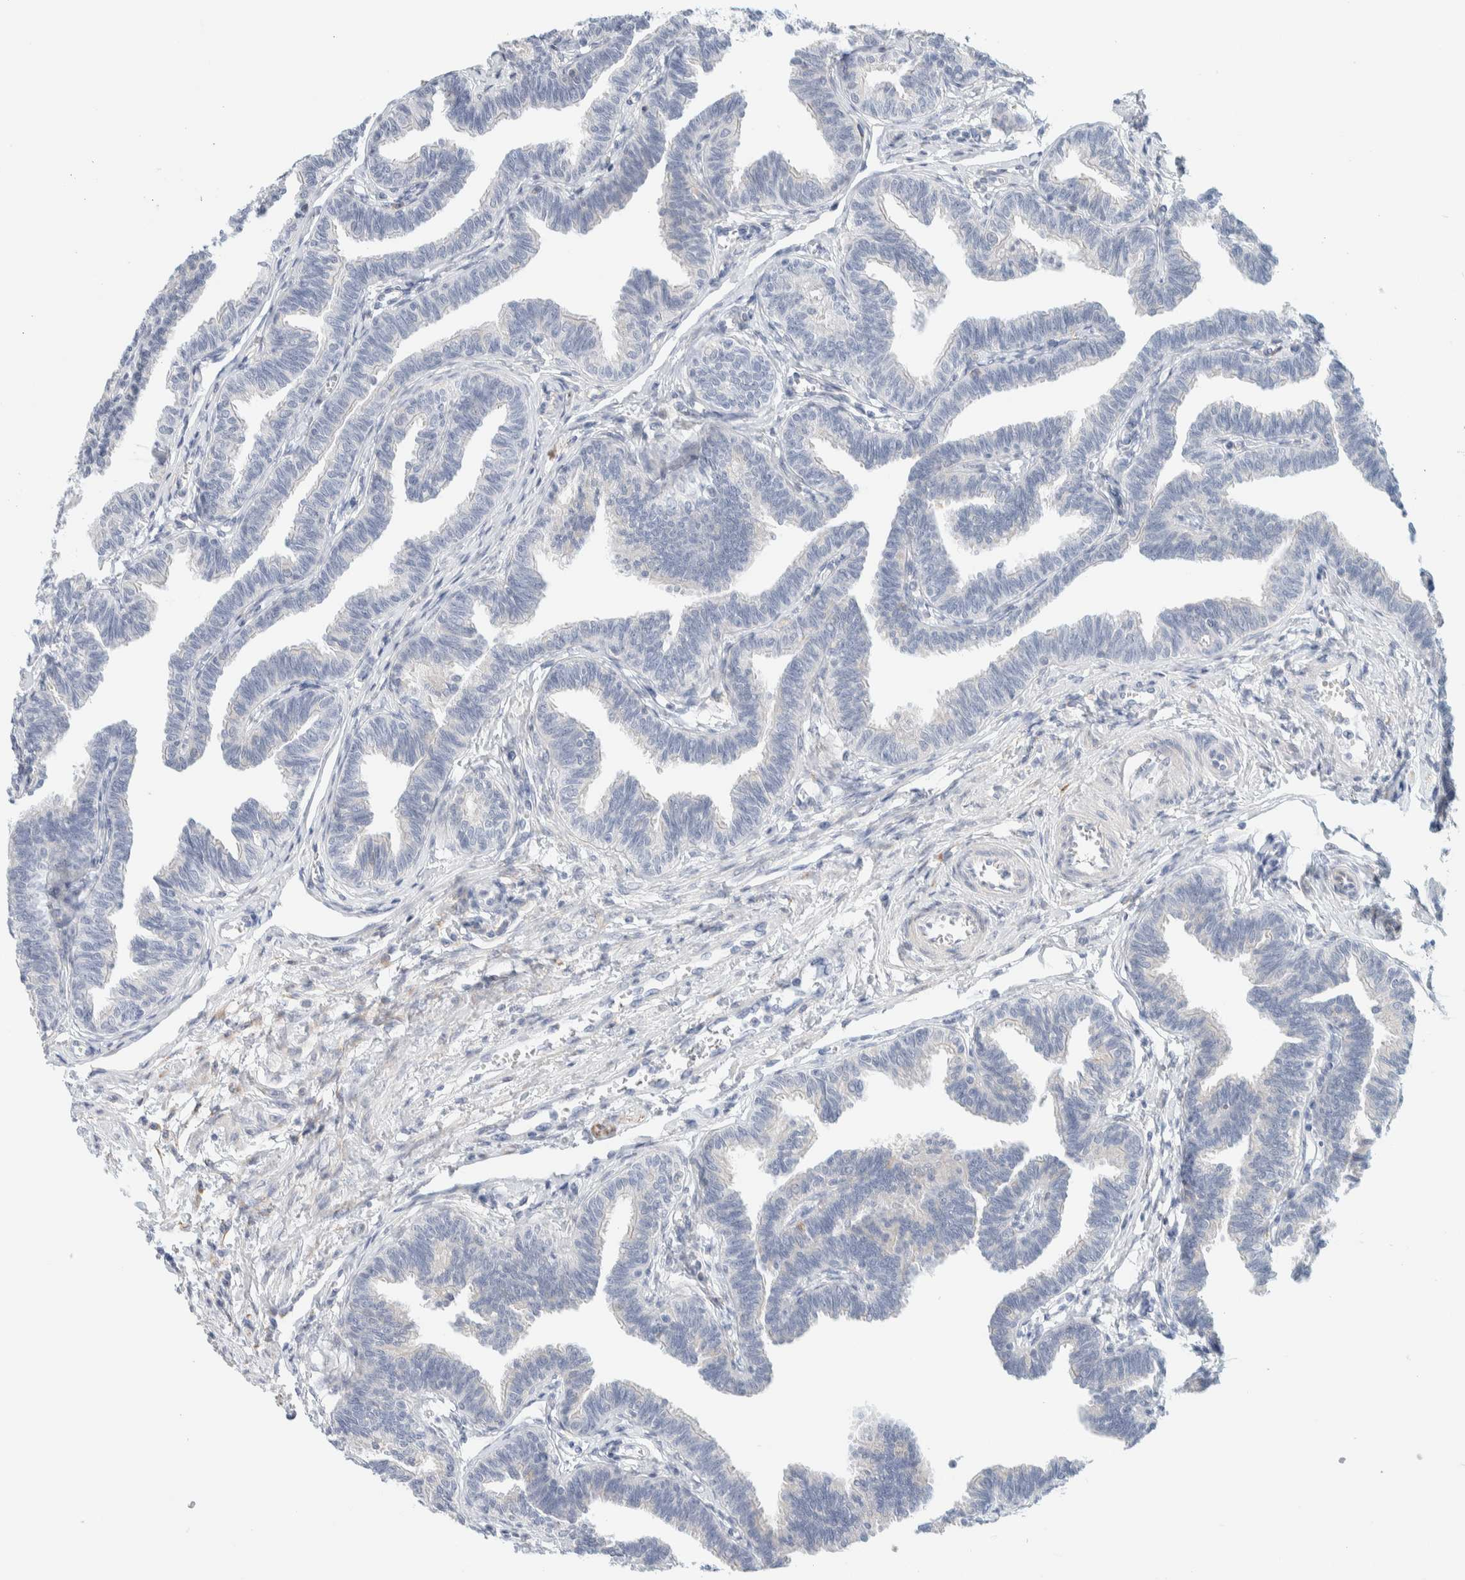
{"staining": {"intensity": "negative", "quantity": "none", "location": "none"}, "tissue": "fallopian tube", "cell_type": "Glandular cells", "image_type": "normal", "snomed": [{"axis": "morphology", "description": "Normal tissue, NOS"}, {"axis": "topography", "description": "Fallopian tube"}, {"axis": "topography", "description": "Ovary"}], "caption": "The image exhibits no significant staining in glandular cells of fallopian tube. The staining is performed using DAB brown chromogen with nuclei counter-stained in using hematoxylin.", "gene": "ATCAY", "patient": {"sex": "female", "age": 23}}